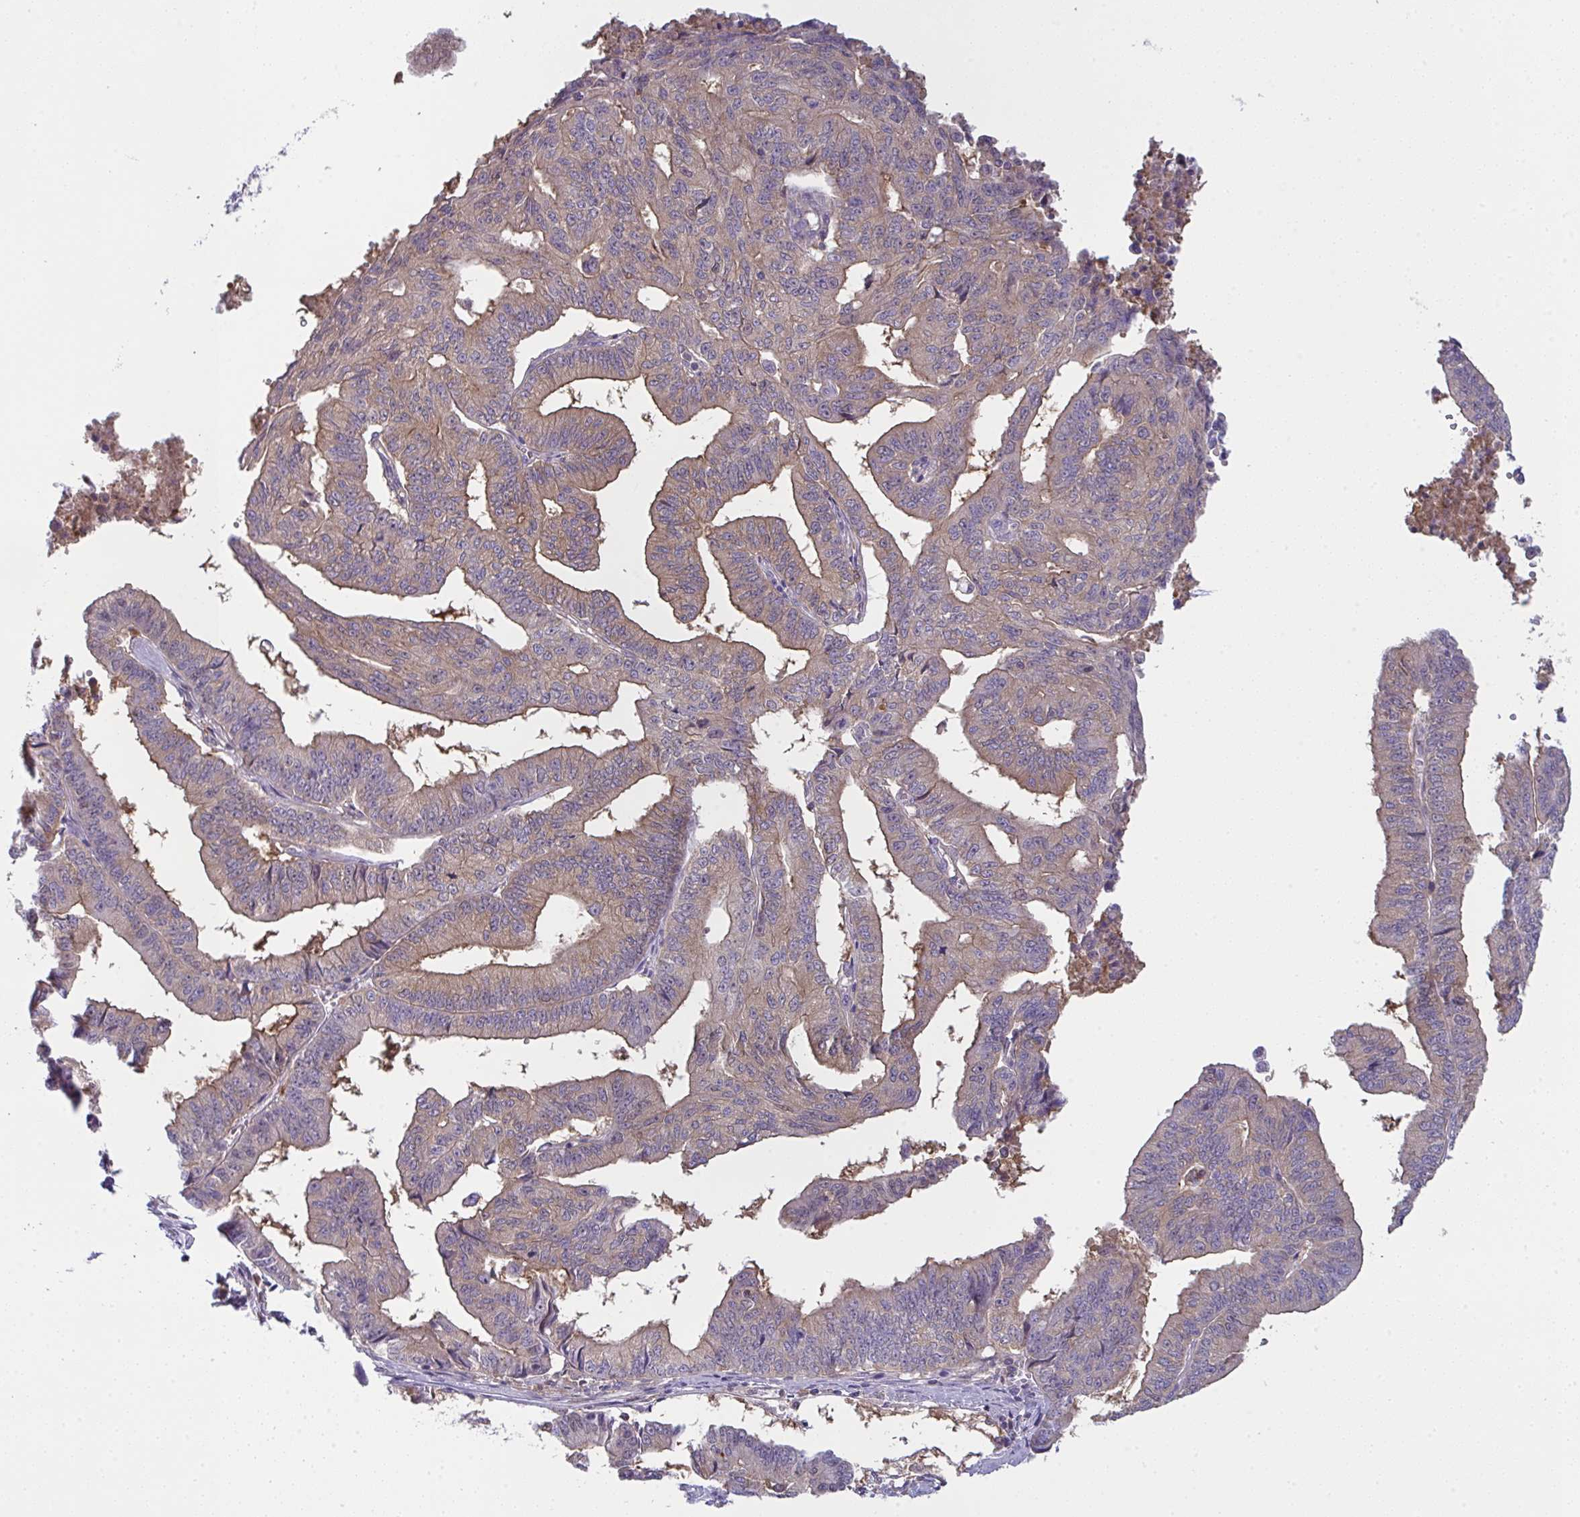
{"staining": {"intensity": "weak", "quantity": ">75%", "location": "cytoplasmic/membranous"}, "tissue": "endometrial cancer", "cell_type": "Tumor cells", "image_type": "cancer", "snomed": [{"axis": "morphology", "description": "Adenocarcinoma, NOS"}, {"axis": "topography", "description": "Endometrium"}], "caption": "Endometrial cancer (adenocarcinoma) stained with immunohistochemistry (IHC) demonstrates weak cytoplasmic/membranous positivity in about >75% of tumor cells. The protein is shown in brown color, while the nuclei are stained blue.", "gene": "ALDH16A1", "patient": {"sex": "female", "age": 65}}